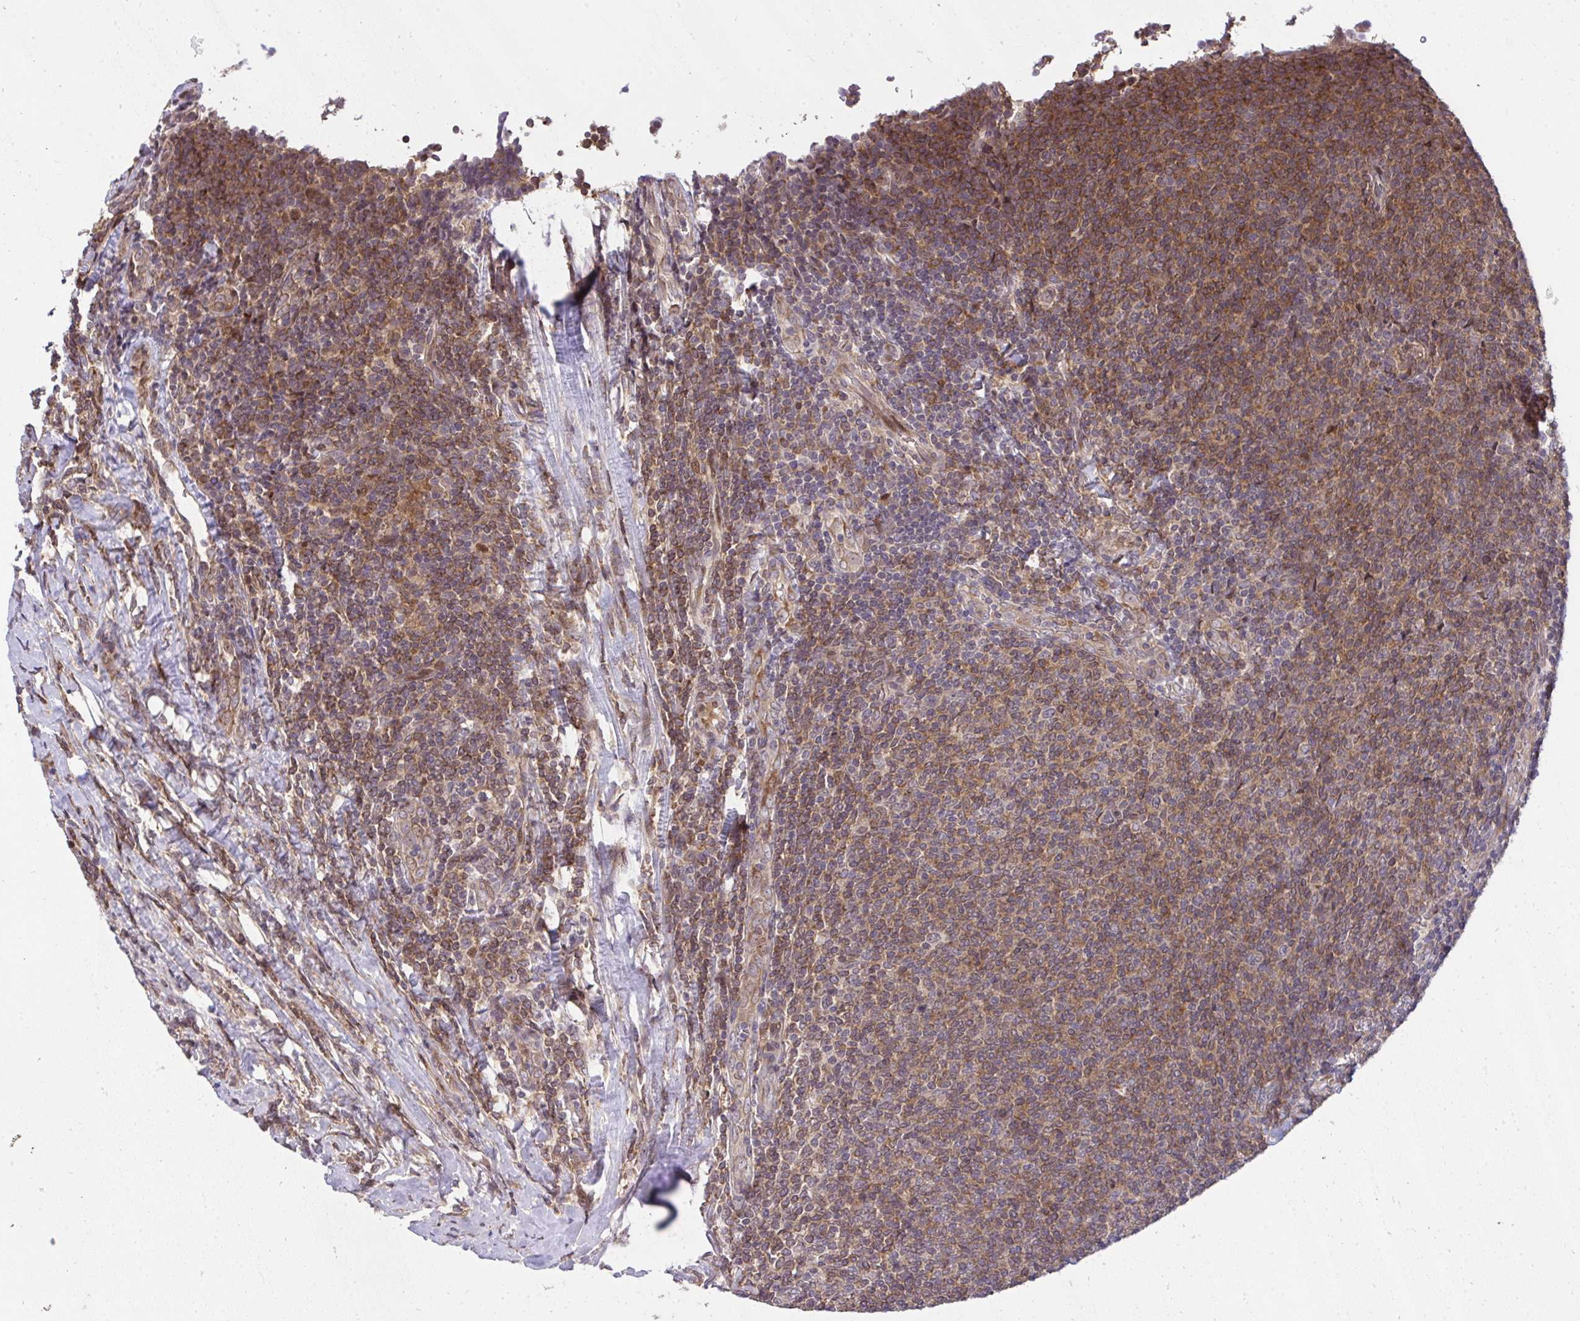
{"staining": {"intensity": "moderate", "quantity": ">75%", "location": "cytoplasmic/membranous"}, "tissue": "lymphoma", "cell_type": "Tumor cells", "image_type": "cancer", "snomed": [{"axis": "morphology", "description": "Malignant lymphoma, non-Hodgkin's type, Low grade"}, {"axis": "topography", "description": "Lymph node"}], "caption": "Immunohistochemical staining of lymphoma demonstrates medium levels of moderate cytoplasmic/membranous protein positivity in approximately >75% of tumor cells.", "gene": "RDH14", "patient": {"sex": "male", "age": 52}}